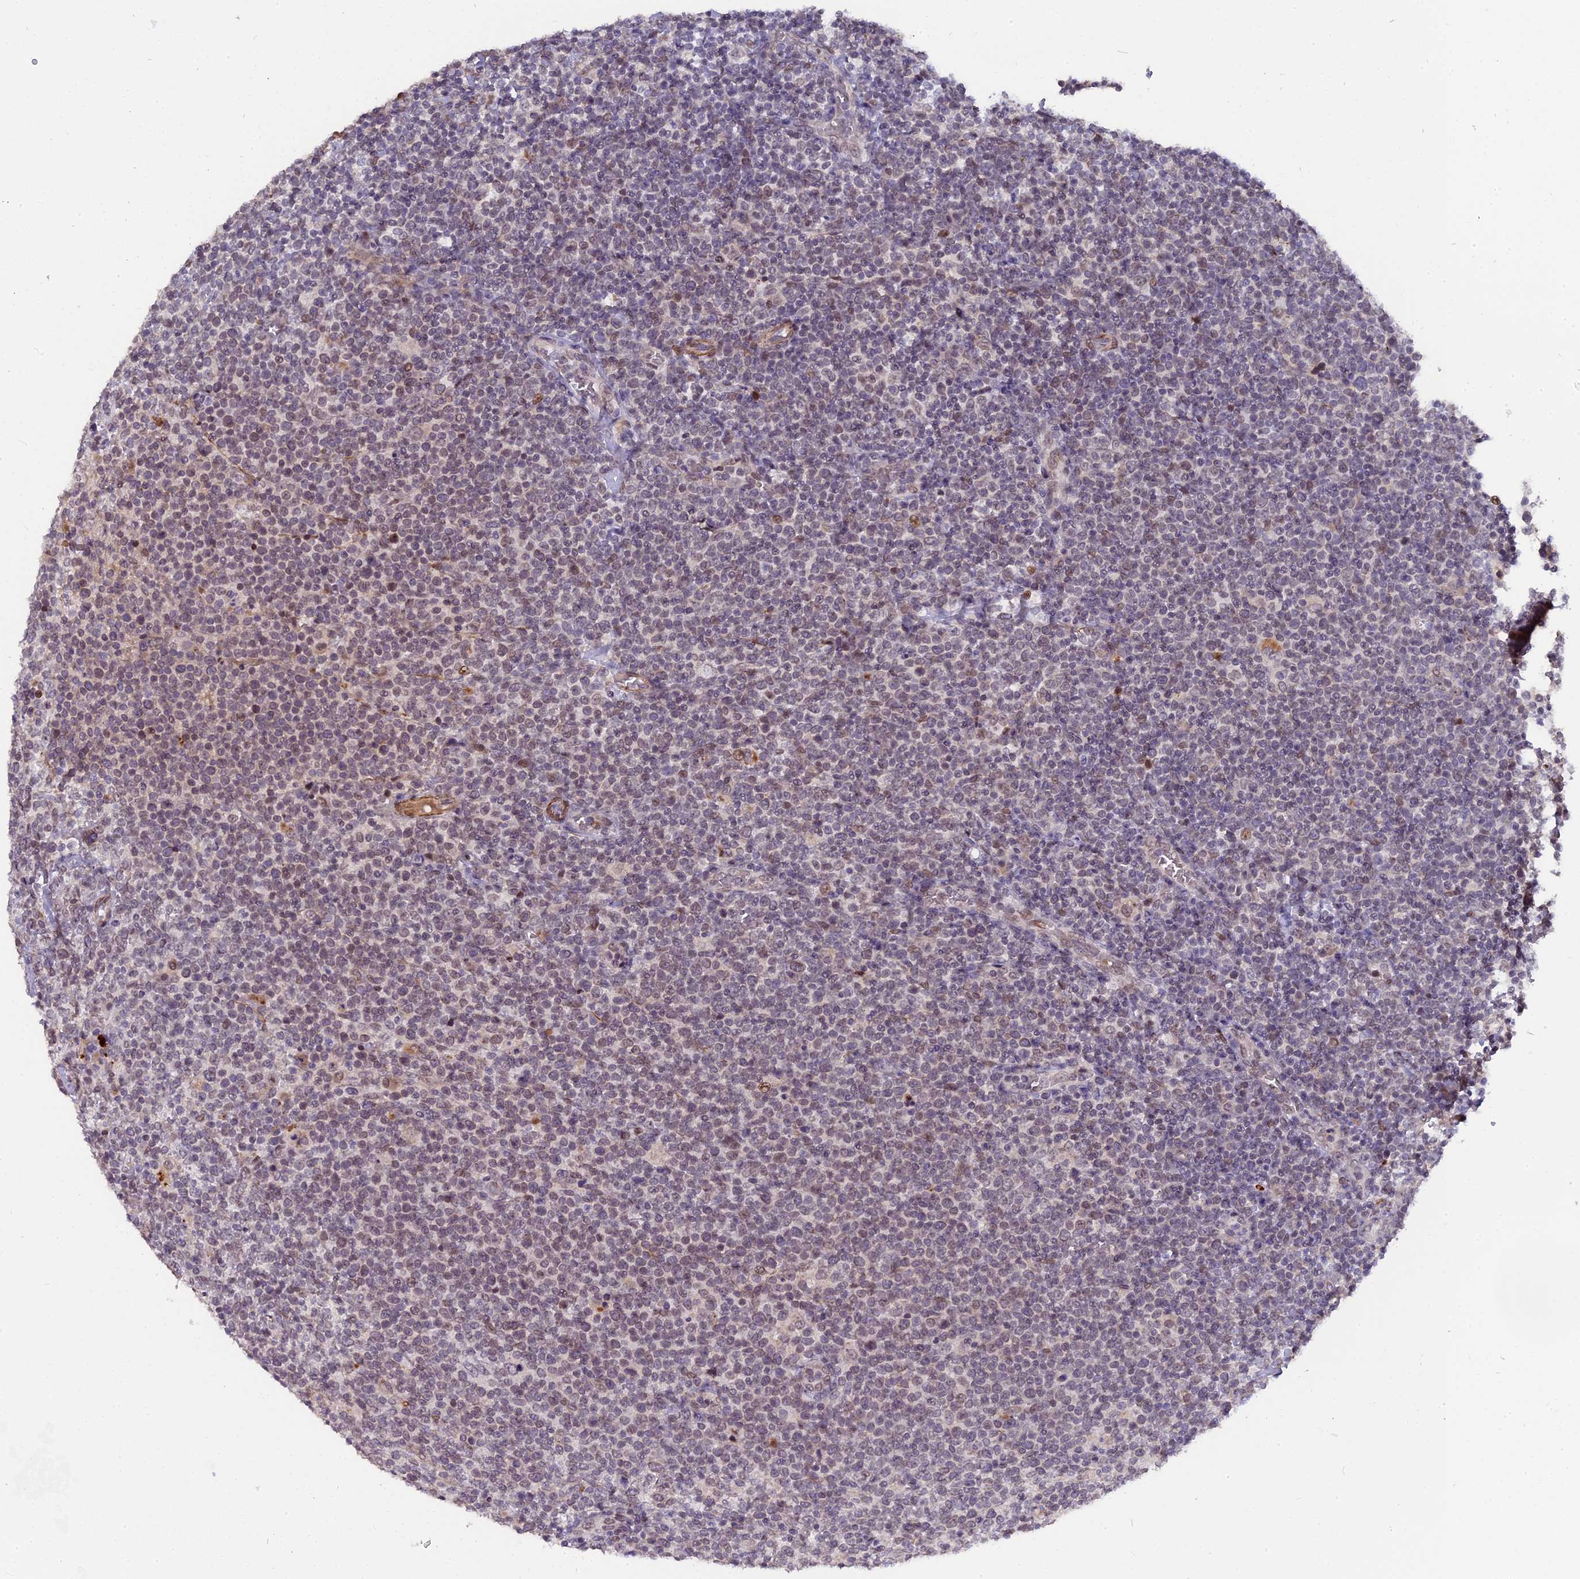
{"staining": {"intensity": "weak", "quantity": "25%-75%", "location": "nuclear"}, "tissue": "lymphoma", "cell_type": "Tumor cells", "image_type": "cancer", "snomed": [{"axis": "morphology", "description": "Malignant lymphoma, non-Hodgkin's type, High grade"}, {"axis": "topography", "description": "Lymph node"}], "caption": "High-grade malignant lymphoma, non-Hodgkin's type stained with DAB IHC exhibits low levels of weak nuclear expression in approximately 25%-75% of tumor cells. (IHC, brightfield microscopy, high magnification).", "gene": "PYGO1", "patient": {"sex": "male", "age": 61}}